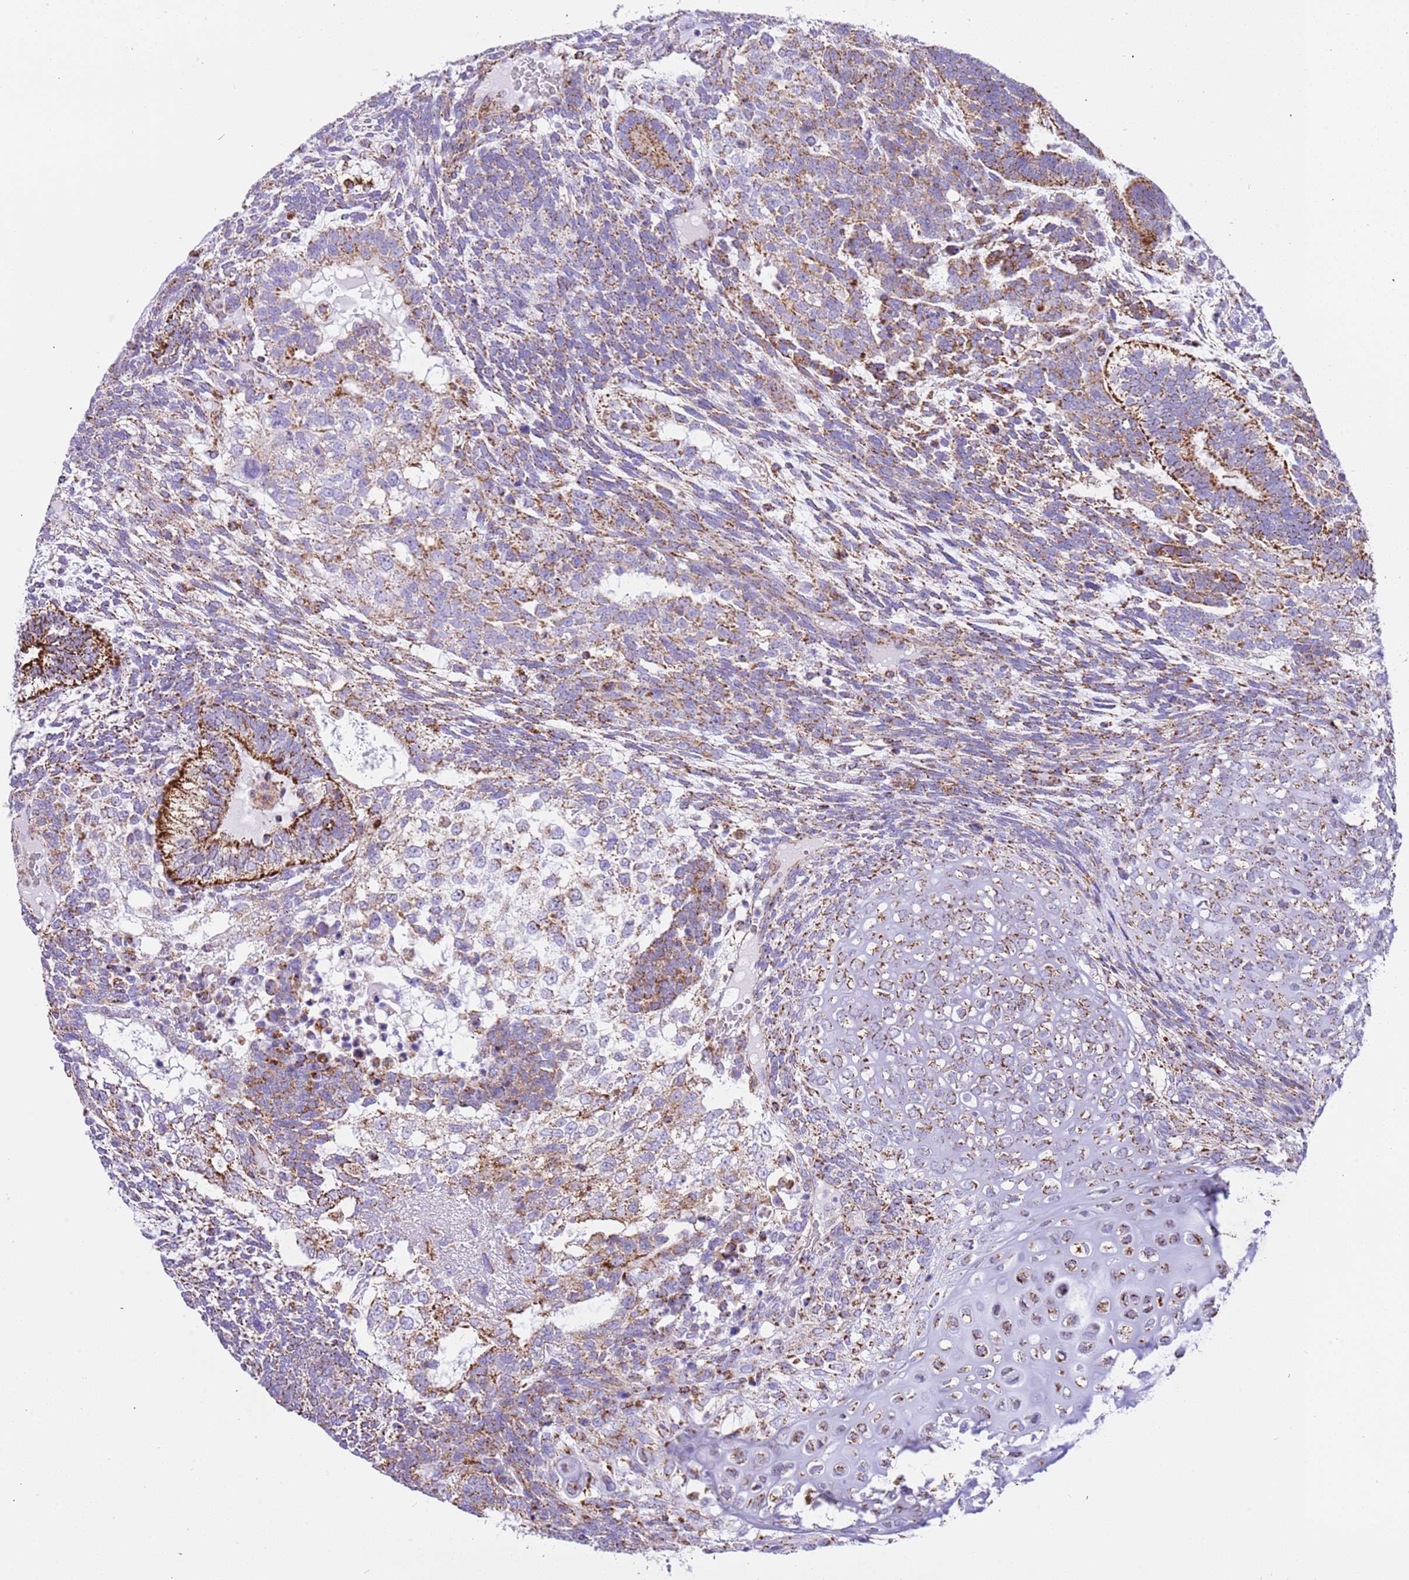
{"staining": {"intensity": "strong", "quantity": ">75%", "location": "cytoplasmic/membranous"}, "tissue": "testis cancer", "cell_type": "Tumor cells", "image_type": "cancer", "snomed": [{"axis": "morphology", "description": "Carcinoma, Embryonal, NOS"}, {"axis": "topography", "description": "Testis"}], "caption": "Brown immunohistochemical staining in embryonal carcinoma (testis) exhibits strong cytoplasmic/membranous positivity in about >75% of tumor cells.", "gene": "SUCLG2", "patient": {"sex": "male", "age": 23}}